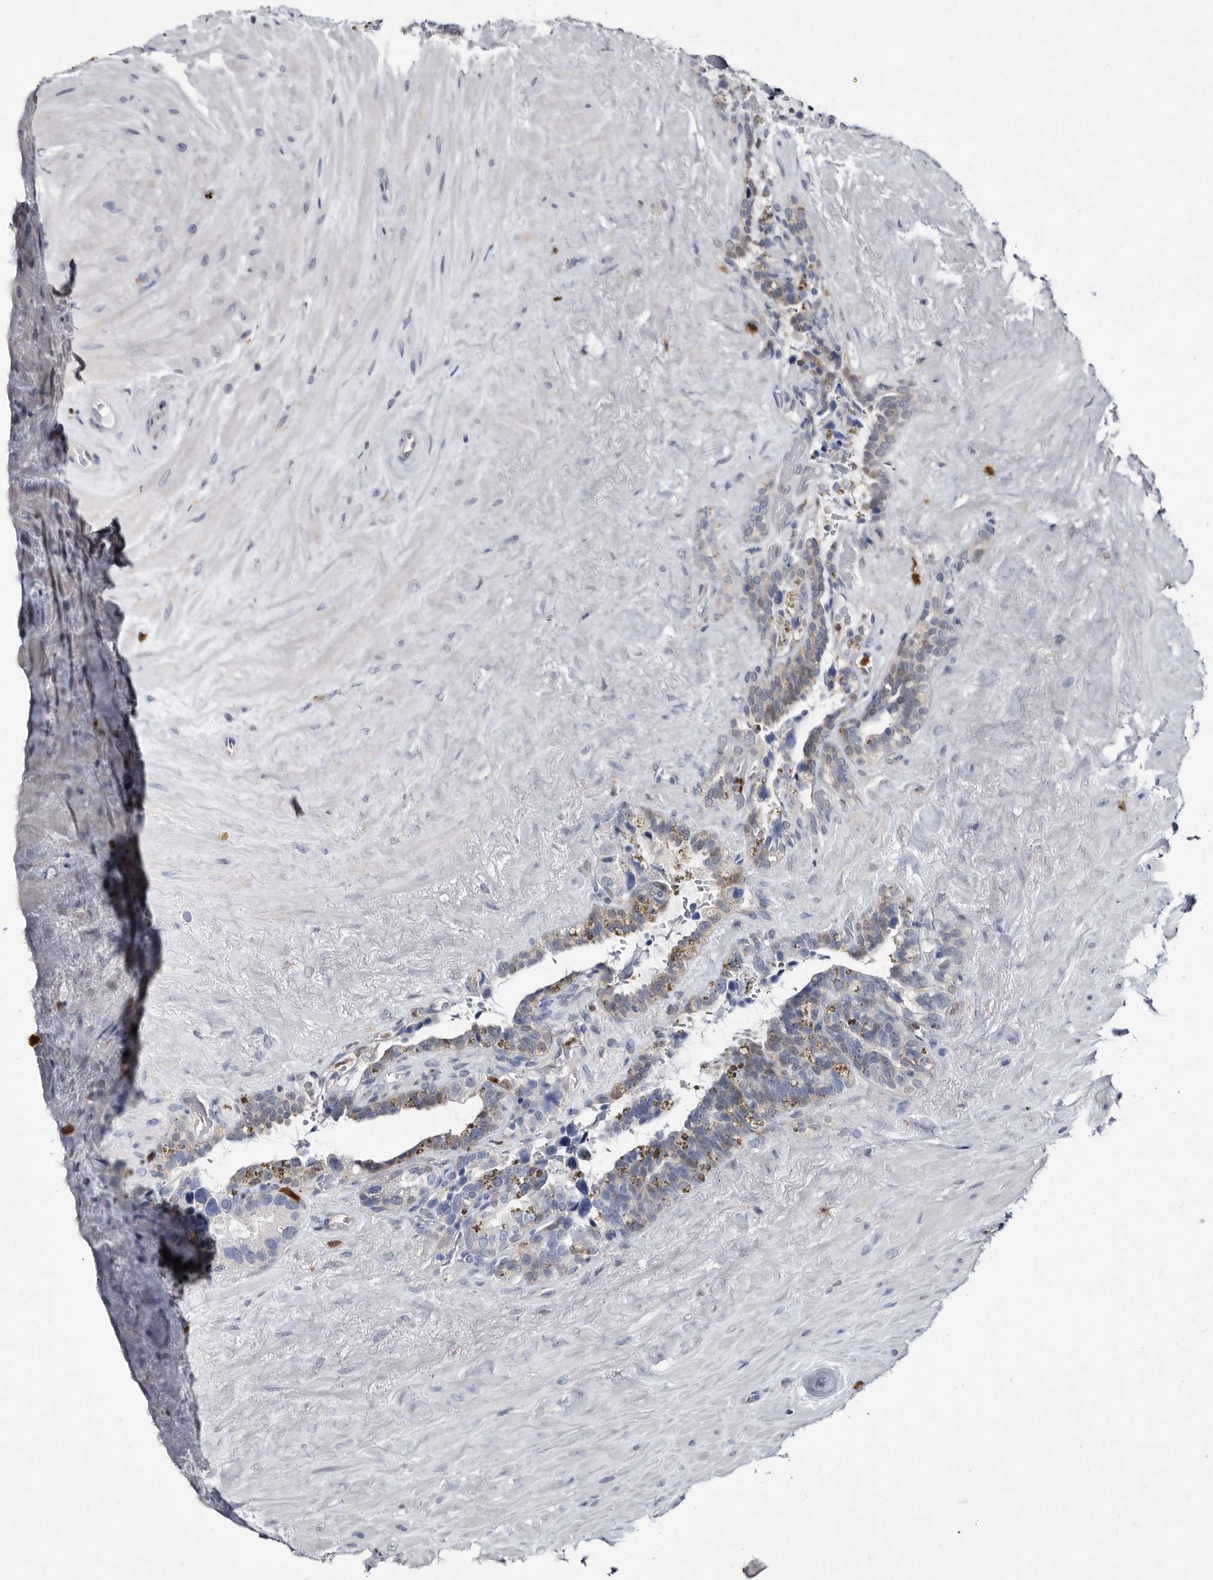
{"staining": {"intensity": "weak", "quantity": "<25%", "location": "cytoplasmic/membranous"}, "tissue": "seminal vesicle", "cell_type": "Glandular cells", "image_type": "normal", "snomed": [{"axis": "morphology", "description": "Normal tissue, NOS"}, {"axis": "topography", "description": "Seminal veicle"}], "caption": "DAB (3,3'-diaminobenzidine) immunohistochemical staining of benign seminal vesicle displays no significant positivity in glandular cells.", "gene": "SERPINB8", "patient": {"sex": "male", "age": 80}}